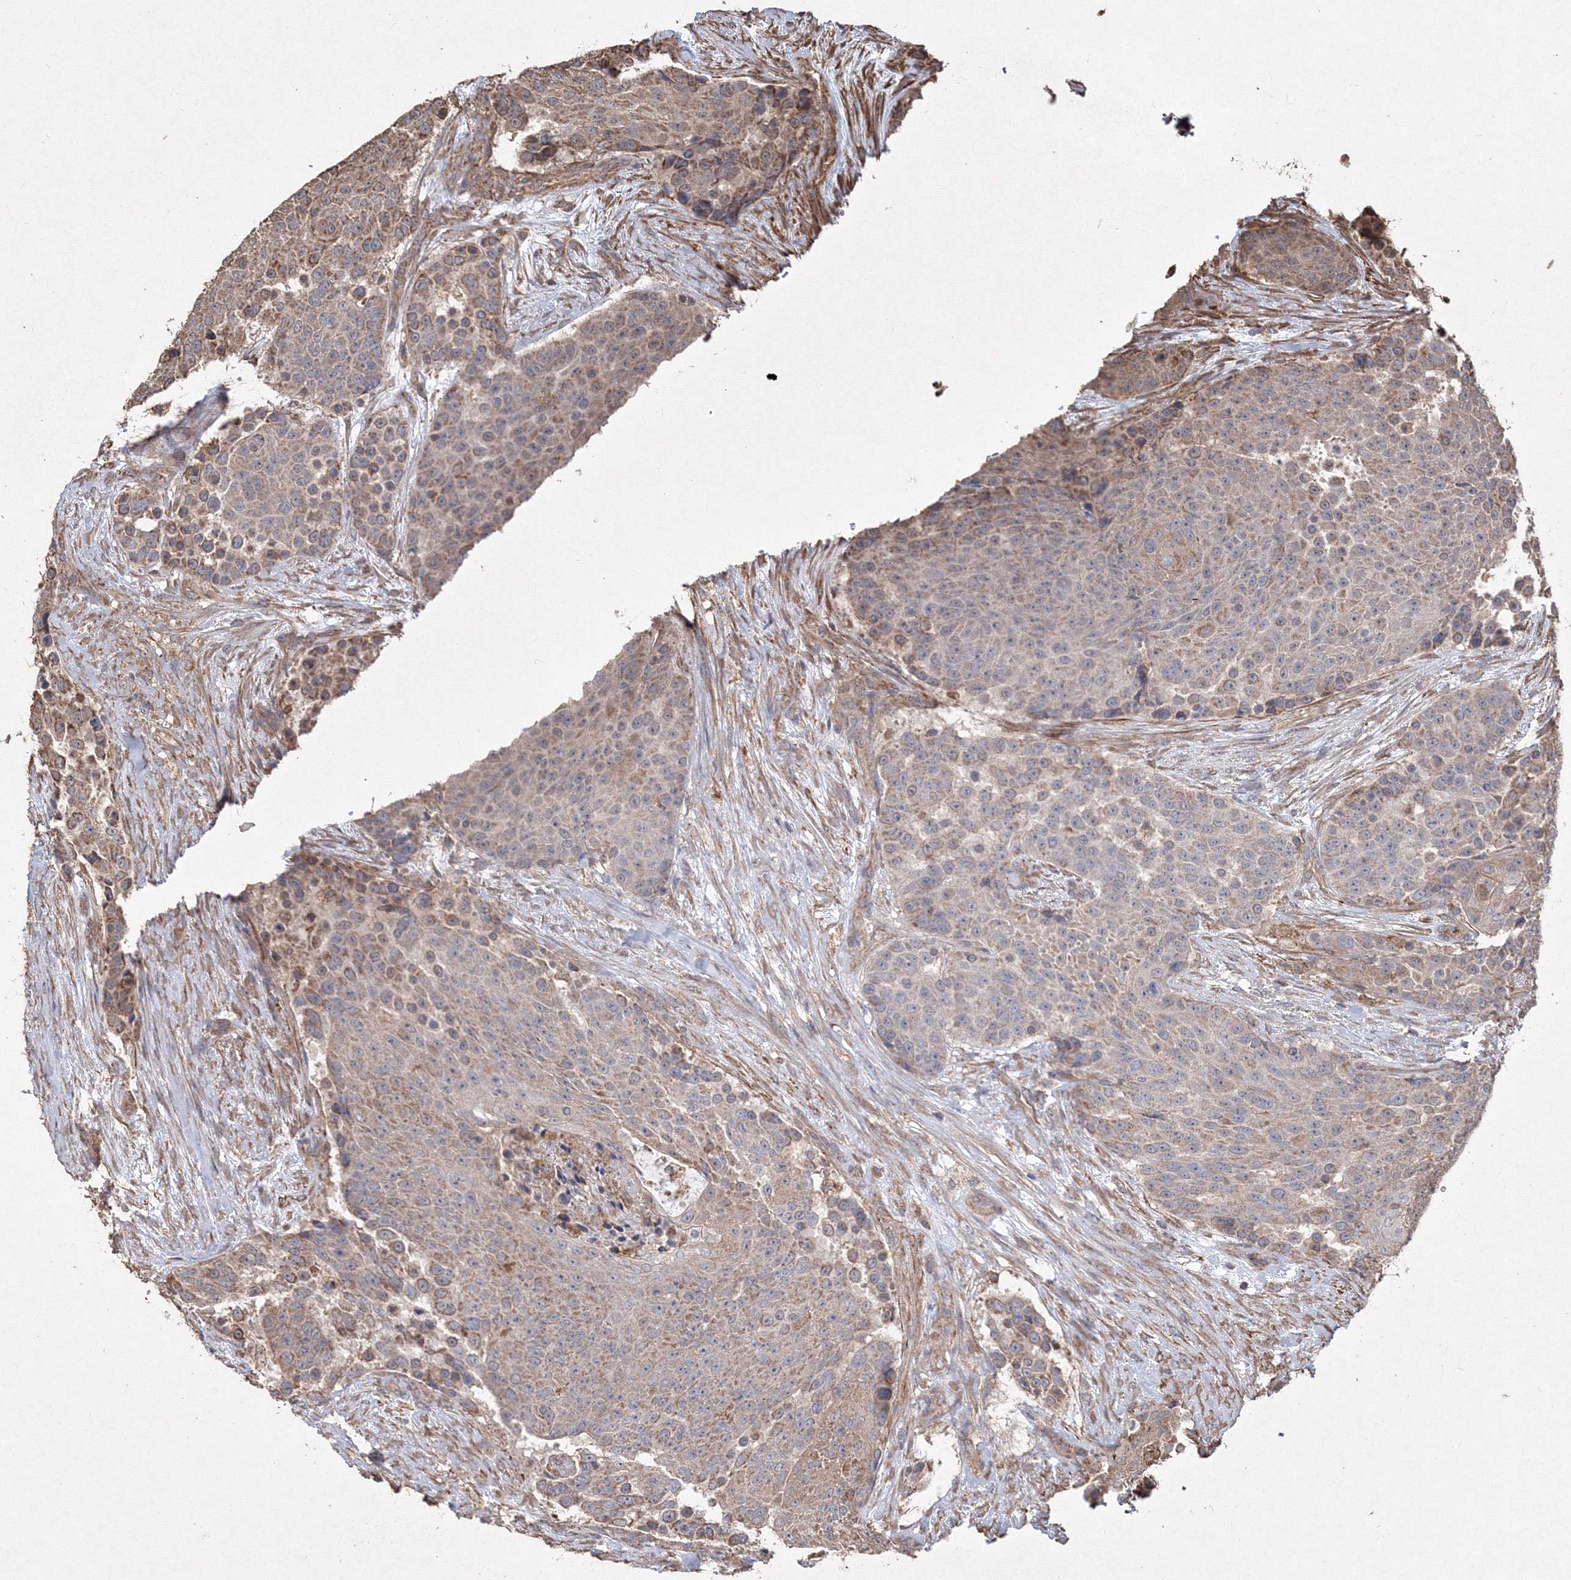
{"staining": {"intensity": "moderate", "quantity": "25%-75%", "location": "cytoplasmic/membranous"}, "tissue": "urothelial cancer", "cell_type": "Tumor cells", "image_type": "cancer", "snomed": [{"axis": "morphology", "description": "Urothelial carcinoma, High grade"}, {"axis": "topography", "description": "Urinary bladder"}], "caption": "Protein expression analysis of high-grade urothelial carcinoma displays moderate cytoplasmic/membranous positivity in about 25%-75% of tumor cells.", "gene": "TMEM139", "patient": {"sex": "female", "age": 63}}